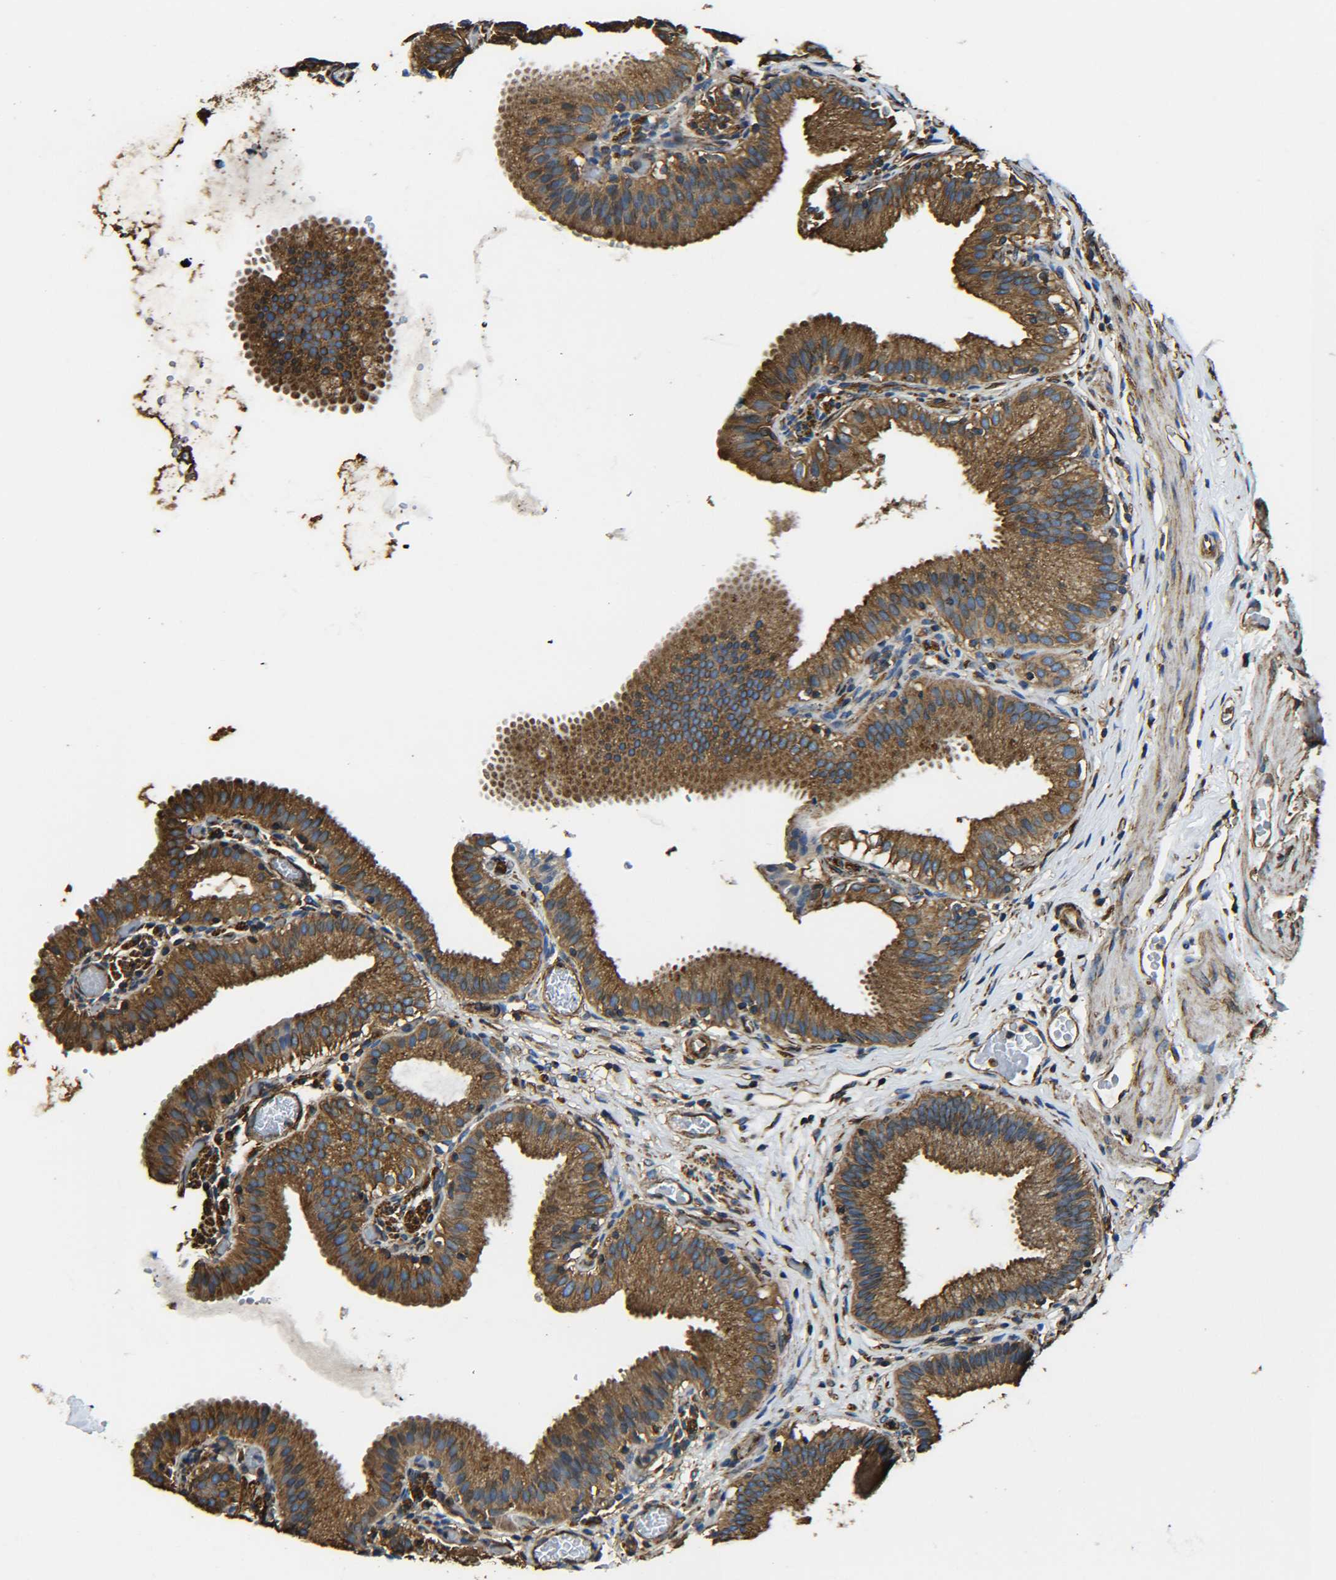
{"staining": {"intensity": "strong", "quantity": ">75%", "location": "cytoplasmic/membranous"}, "tissue": "gallbladder", "cell_type": "Glandular cells", "image_type": "normal", "snomed": [{"axis": "morphology", "description": "Normal tissue, NOS"}, {"axis": "topography", "description": "Gallbladder"}], "caption": "Immunohistochemistry (IHC) histopathology image of unremarkable gallbladder: human gallbladder stained using immunohistochemistry (IHC) reveals high levels of strong protein expression localized specifically in the cytoplasmic/membranous of glandular cells, appearing as a cytoplasmic/membranous brown color.", "gene": "TUBB", "patient": {"sex": "male", "age": 54}}